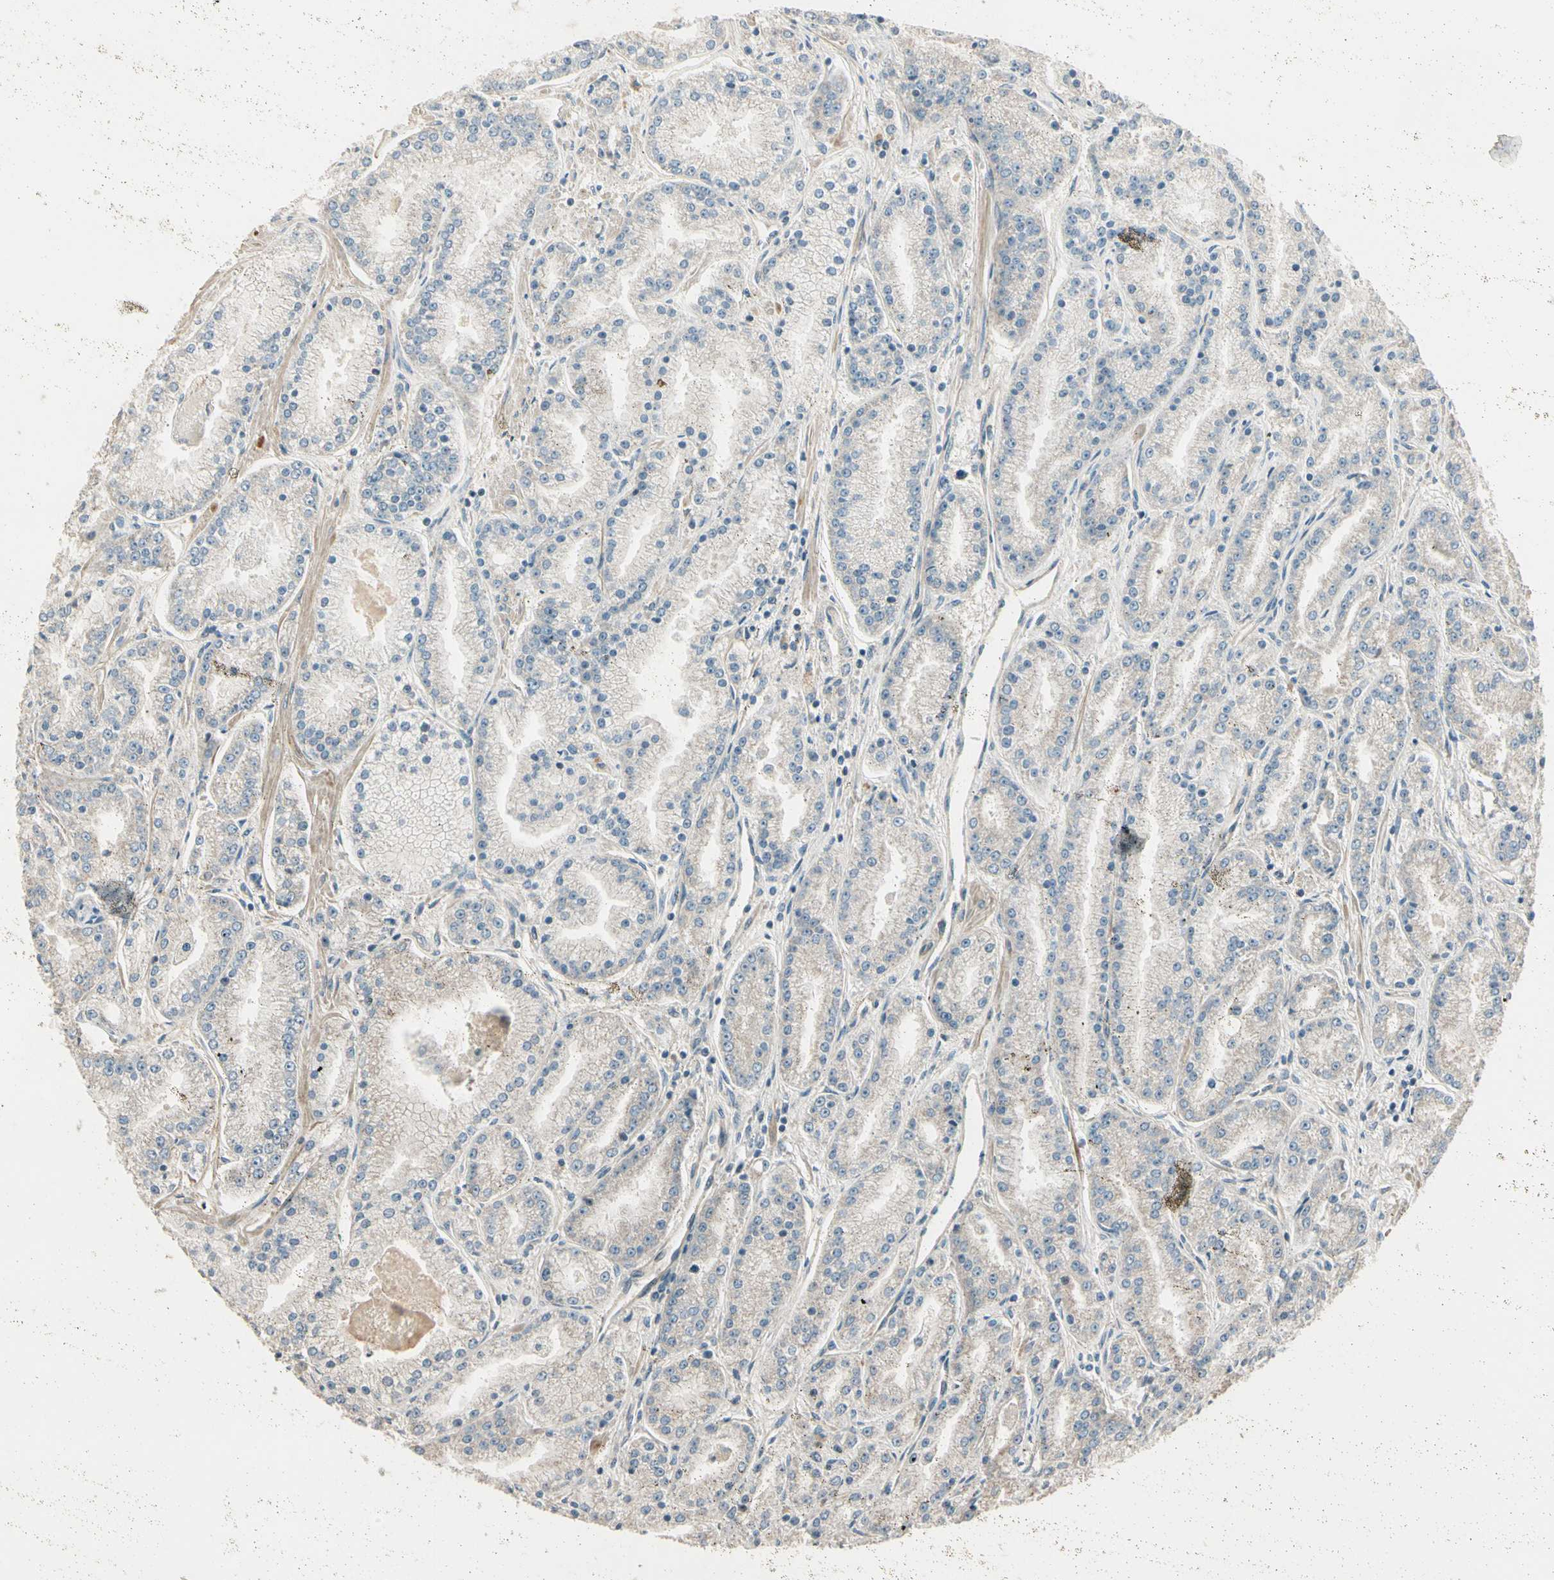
{"staining": {"intensity": "weak", "quantity": "<25%", "location": "cytoplasmic/membranous"}, "tissue": "prostate cancer", "cell_type": "Tumor cells", "image_type": "cancer", "snomed": [{"axis": "morphology", "description": "Adenocarcinoma, High grade"}, {"axis": "topography", "description": "Prostate"}], "caption": "Prostate cancer was stained to show a protein in brown. There is no significant expression in tumor cells.", "gene": "TNFRSF21", "patient": {"sex": "male", "age": 61}}